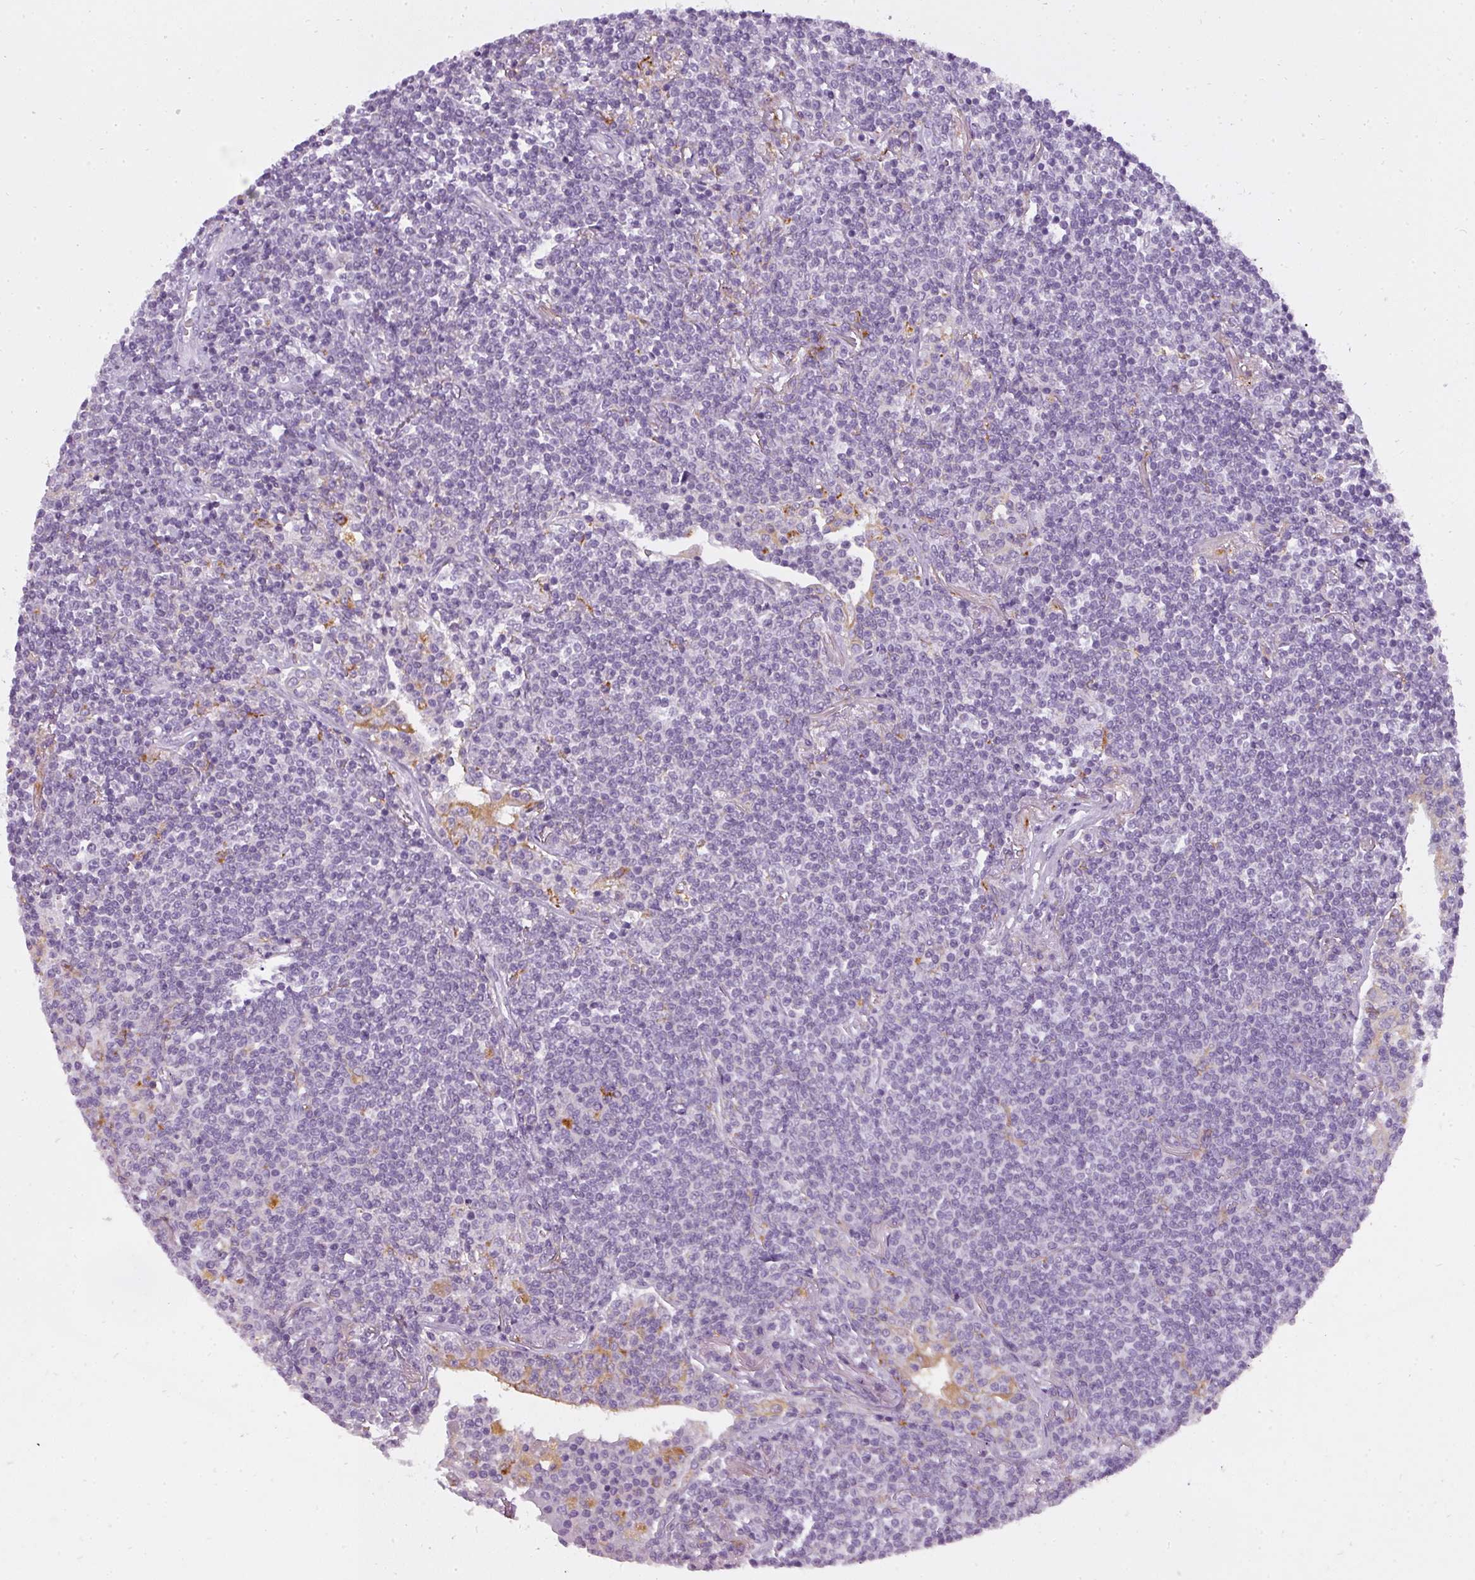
{"staining": {"intensity": "negative", "quantity": "none", "location": "none"}, "tissue": "lymphoma", "cell_type": "Tumor cells", "image_type": "cancer", "snomed": [{"axis": "morphology", "description": "Malignant lymphoma, non-Hodgkin's type, Low grade"}, {"axis": "topography", "description": "Lung"}], "caption": "DAB immunohistochemical staining of human malignant lymphoma, non-Hodgkin's type (low-grade) demonstrates no significant positivity in tumor cells. (DAB (3,3'-diaminobenzidine) immunohistochemistry (IHC), high magnification).", "gene": "ATP6V1D", "patient": {"sex": "female", "age": 71}}